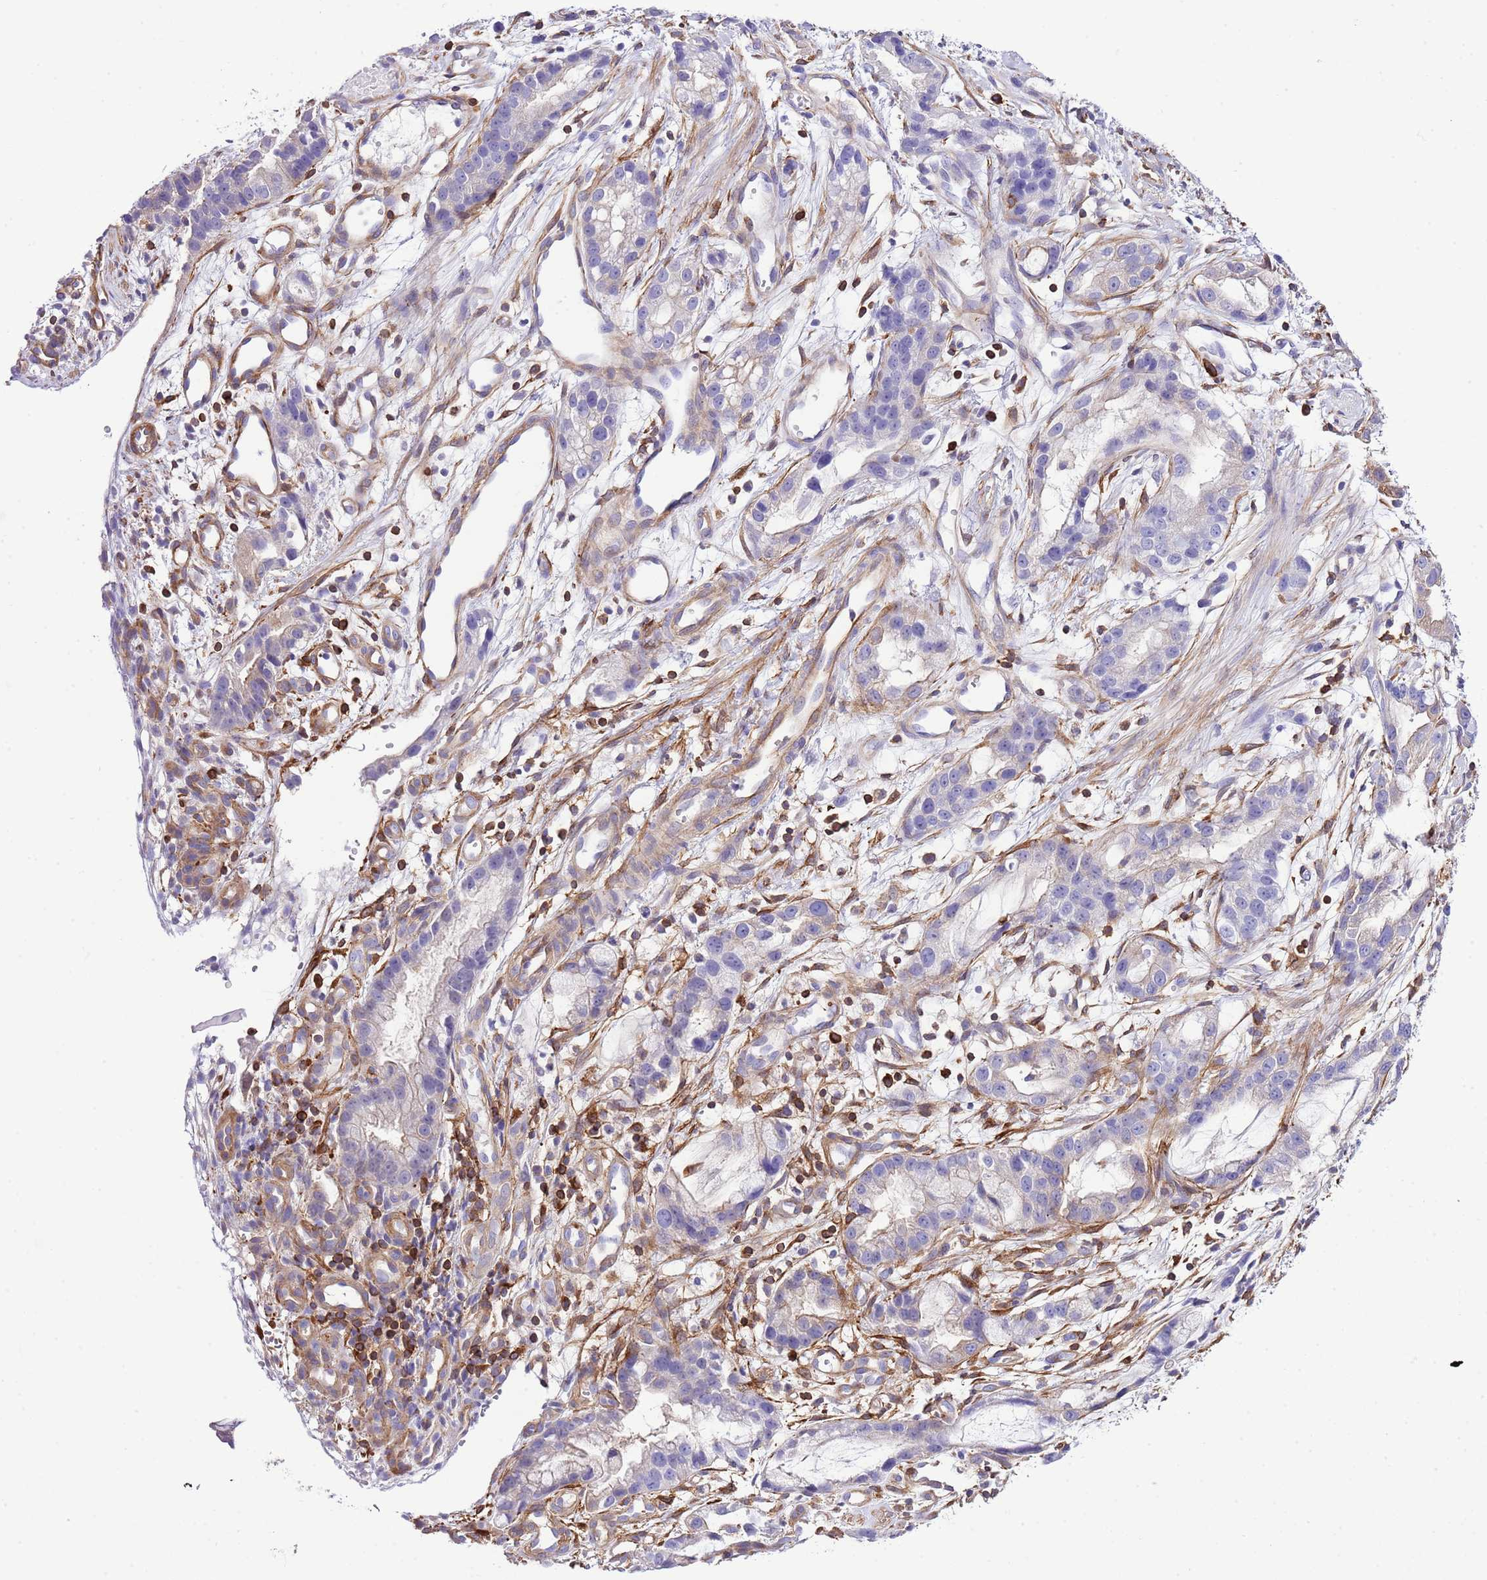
{"staining": {"intensity": "negative", "quantity": "none", "location": "none"}, "tissue": "stomach cancer", "cell_type": "Tumor cells", "image_type": "cancer", "snomed": [{"axis": "morphology", "description": "Adenocarcinoma, NOS"}, {"axis": "topography", "description": "Stomach"}], "caption": "The micrograph shows no staining of tumor cells in stomach cancer.", "gene": "CNN2", "patient": {"sex": "male", "age": 55}}